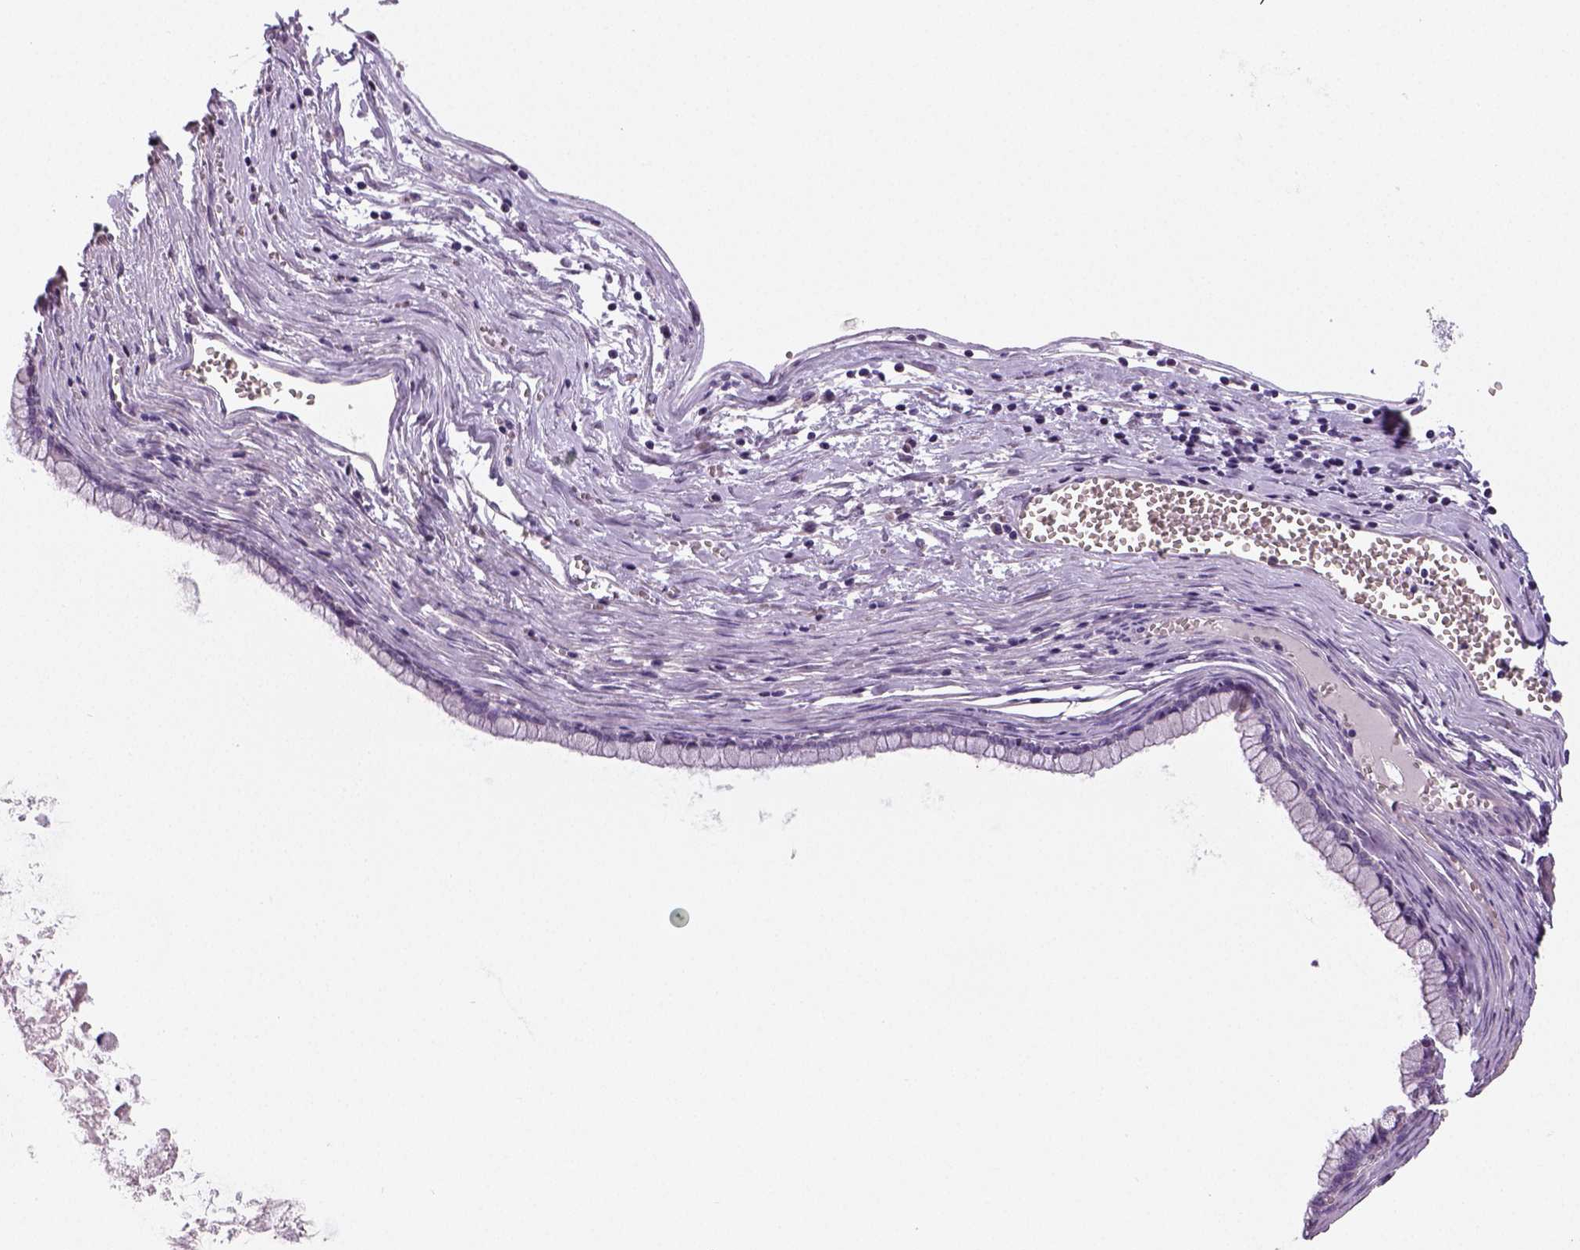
{"staining": {"intensity": "negative", "quantity": "none", "location": "none"}, "tissue": "ovarian cancer", "cell_type": "Tumor cells", "image_type": "cancer", "snomed": [{"axis": "morphology", "description": "Cystadenocarcinoma, mucinous, NOS"}, {"axis": "topography", "description": "Ovary"}], "caption": "The histopathology image demonstrates no staining of tumor cells in ovarian mucinous cystadenocarcinoma.", "gene": "TSPAN7", "patient": {"sex": "female", "age": 67}}